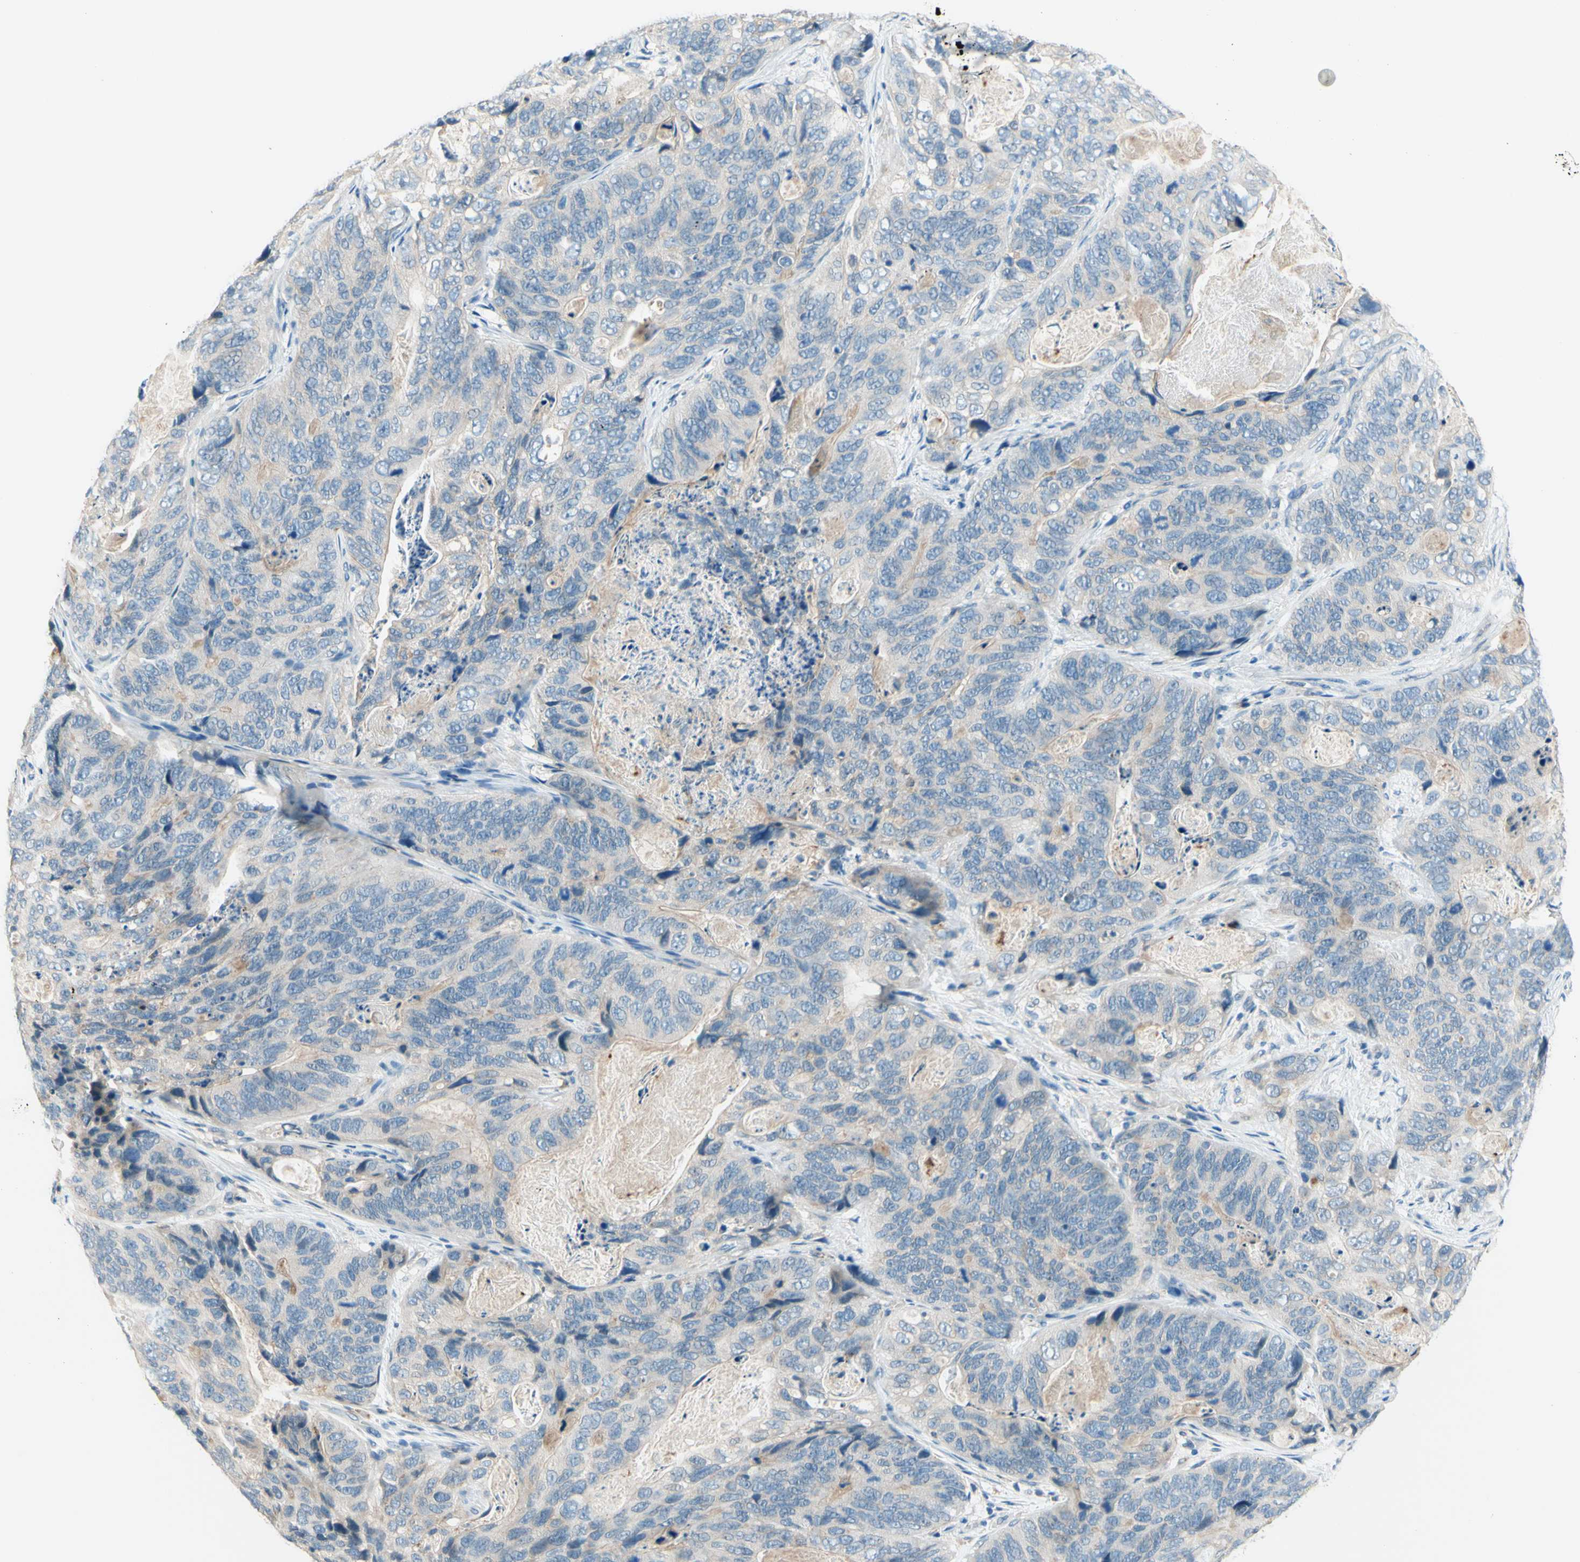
{"staining": {"intensity": "weak", "quantity": "<25%", "location": "cytoplasmic/membranous"}, "tissue": "stomach cancer", "cell_type": "Tumor cells", "image_type": "cancer", "snomed": [{"axis": "morphology", "description": "Adenocarcinoma, NOS"}, {"axis": "topography", "description": "Stomach"}], "caption": "This is an immunohistochemistry (IHC) image of stomach cancer (adenocarcinoma). There is no staining in tumor cells.", "gene": "SIGLEC9", "patient": {"sex": "female", "age": 89}}